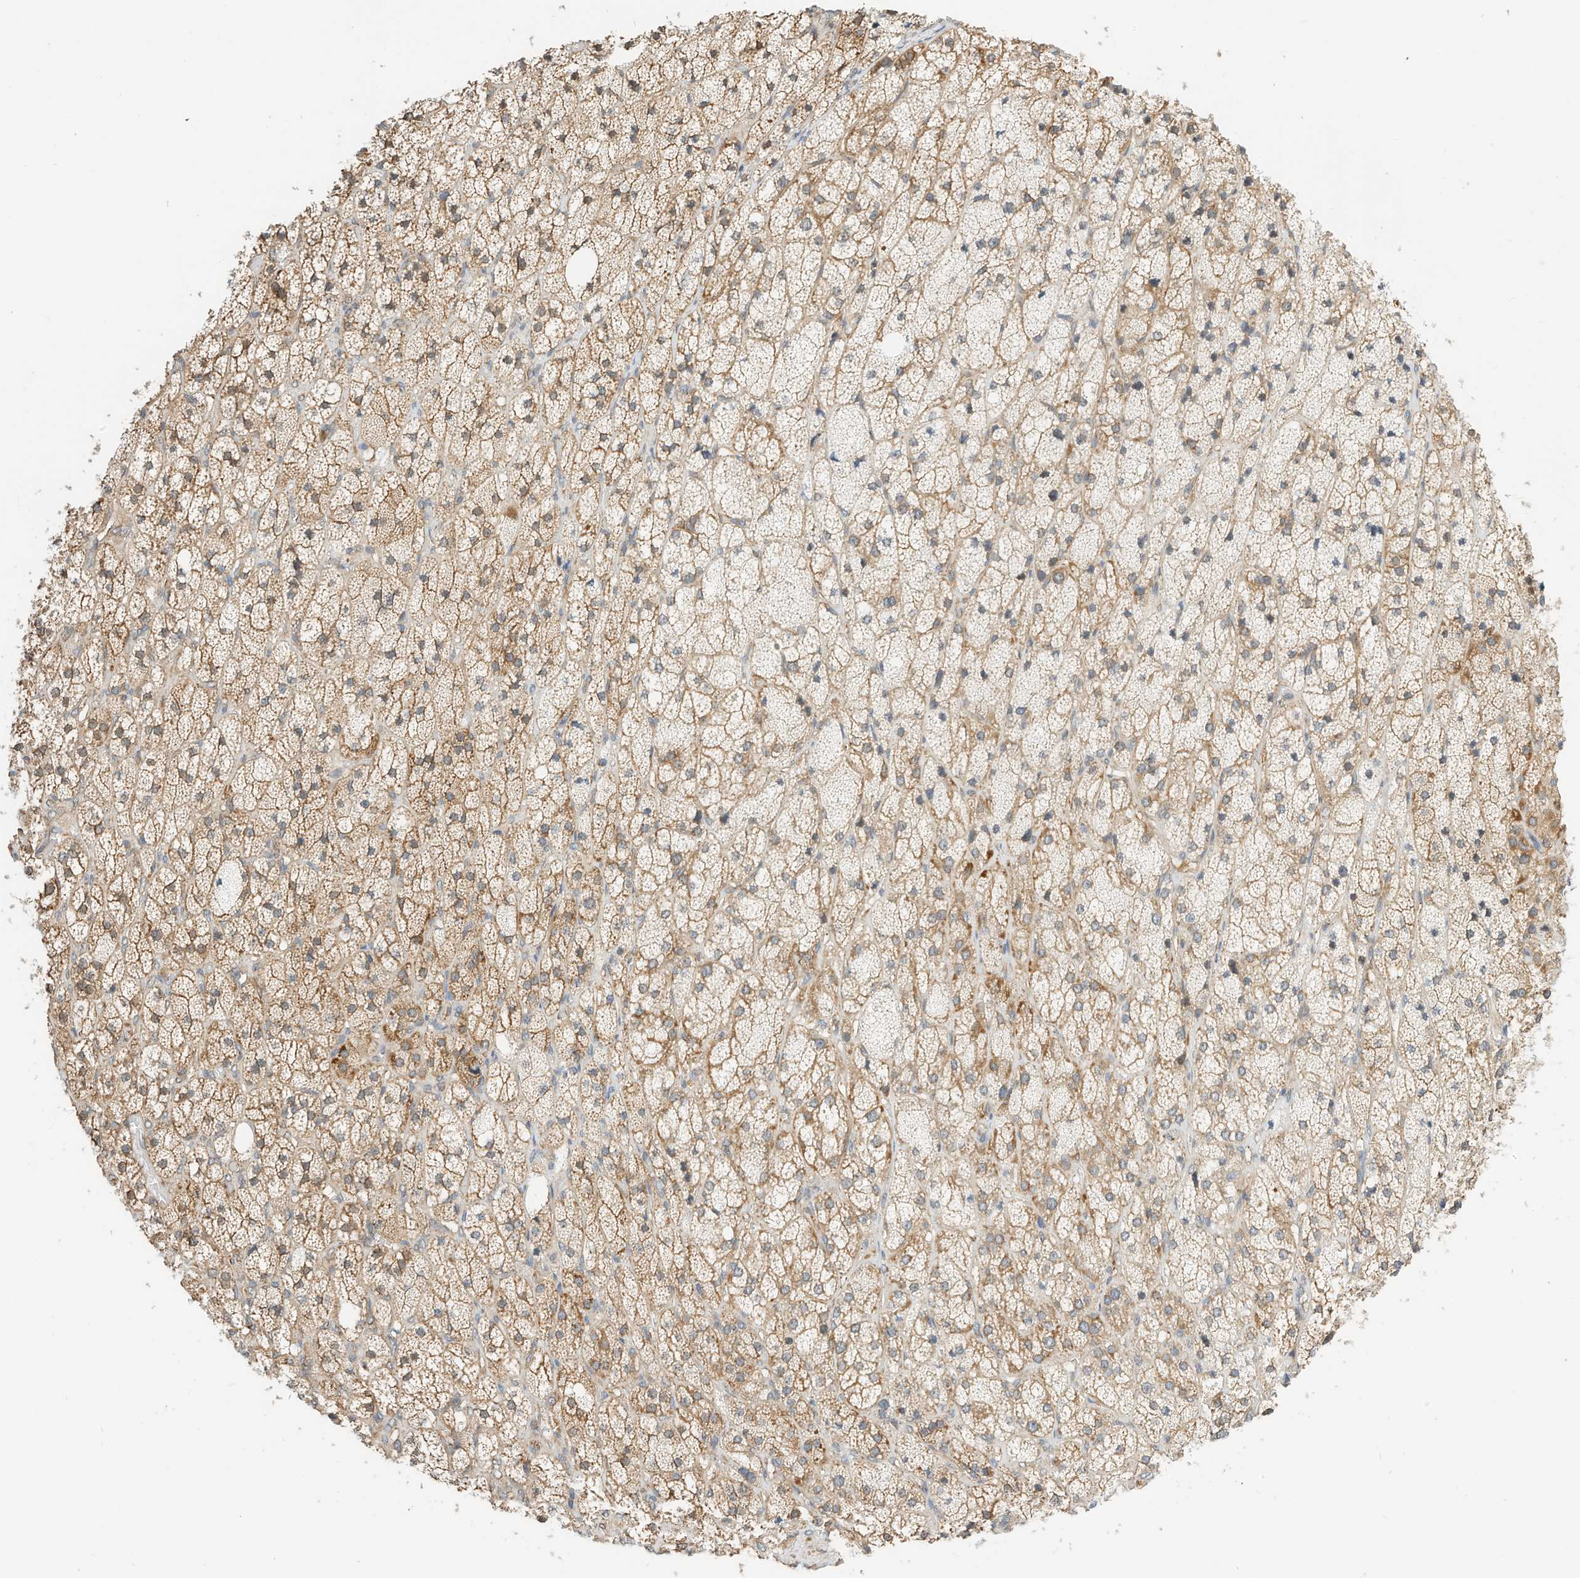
{"staining": {"intensity": "moderate", "quantity": "25%-75%", "location": "cytoplasmic/membranous"}, "tissue": "adrenal gland", "cell_type": "Glandular cells", "image_type": "normal", "snomed": [{"axis": "morphology", "description": "Normal tissue, NOS"}, {"axis": "topography", "description": "Adrenal gland"}], "caption": "This is a histology image of immunohistochemistry staining of normal adrenal gland, which shows moderate positivity in the cytoplasmic/membranous of glandular cells.", "gene": "OFD1", "patient": {"sex": "male", "age": 61}}